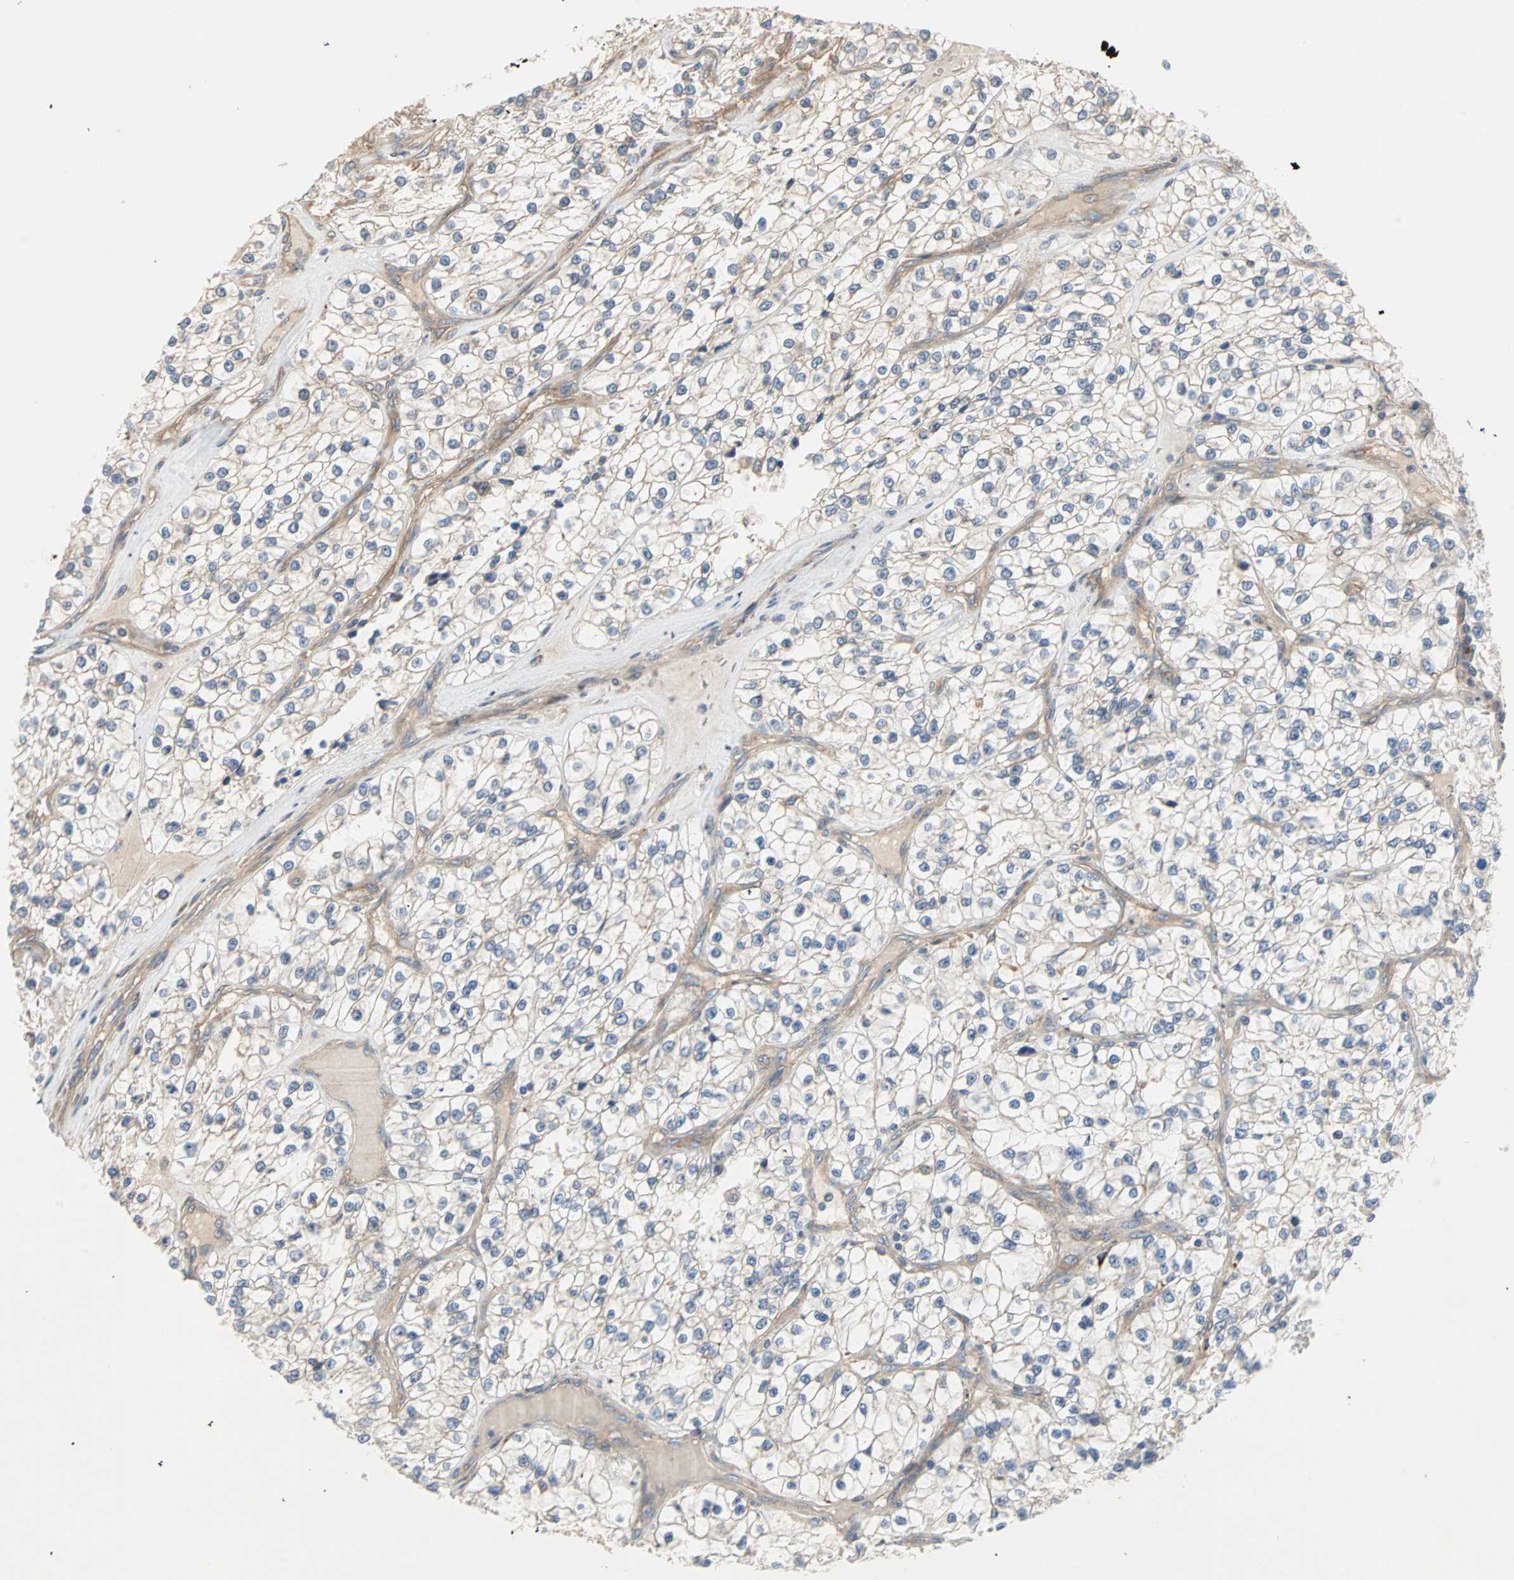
{"staining": {"intensity": "weak", "quantity": ">75%", "location": "cytoplasmic/membranous"}, "tissue": "renal cancer", "cell_type": "Tumor cells", "image_type": "cancer", "snomed": [{"axis": "morphology", "description": "Adenocarcinoma, NOS"}, {"axis": "topography", "description": "Kidney"}], "caption": "Protein staining of adenocarcinoma (renal) tissue demonstrates weak cytoplasmic/membranous staining in approximately >75% of tumor cells.", "gene": "PDE8A", "patient": {"sex": "female", "age": 57}}